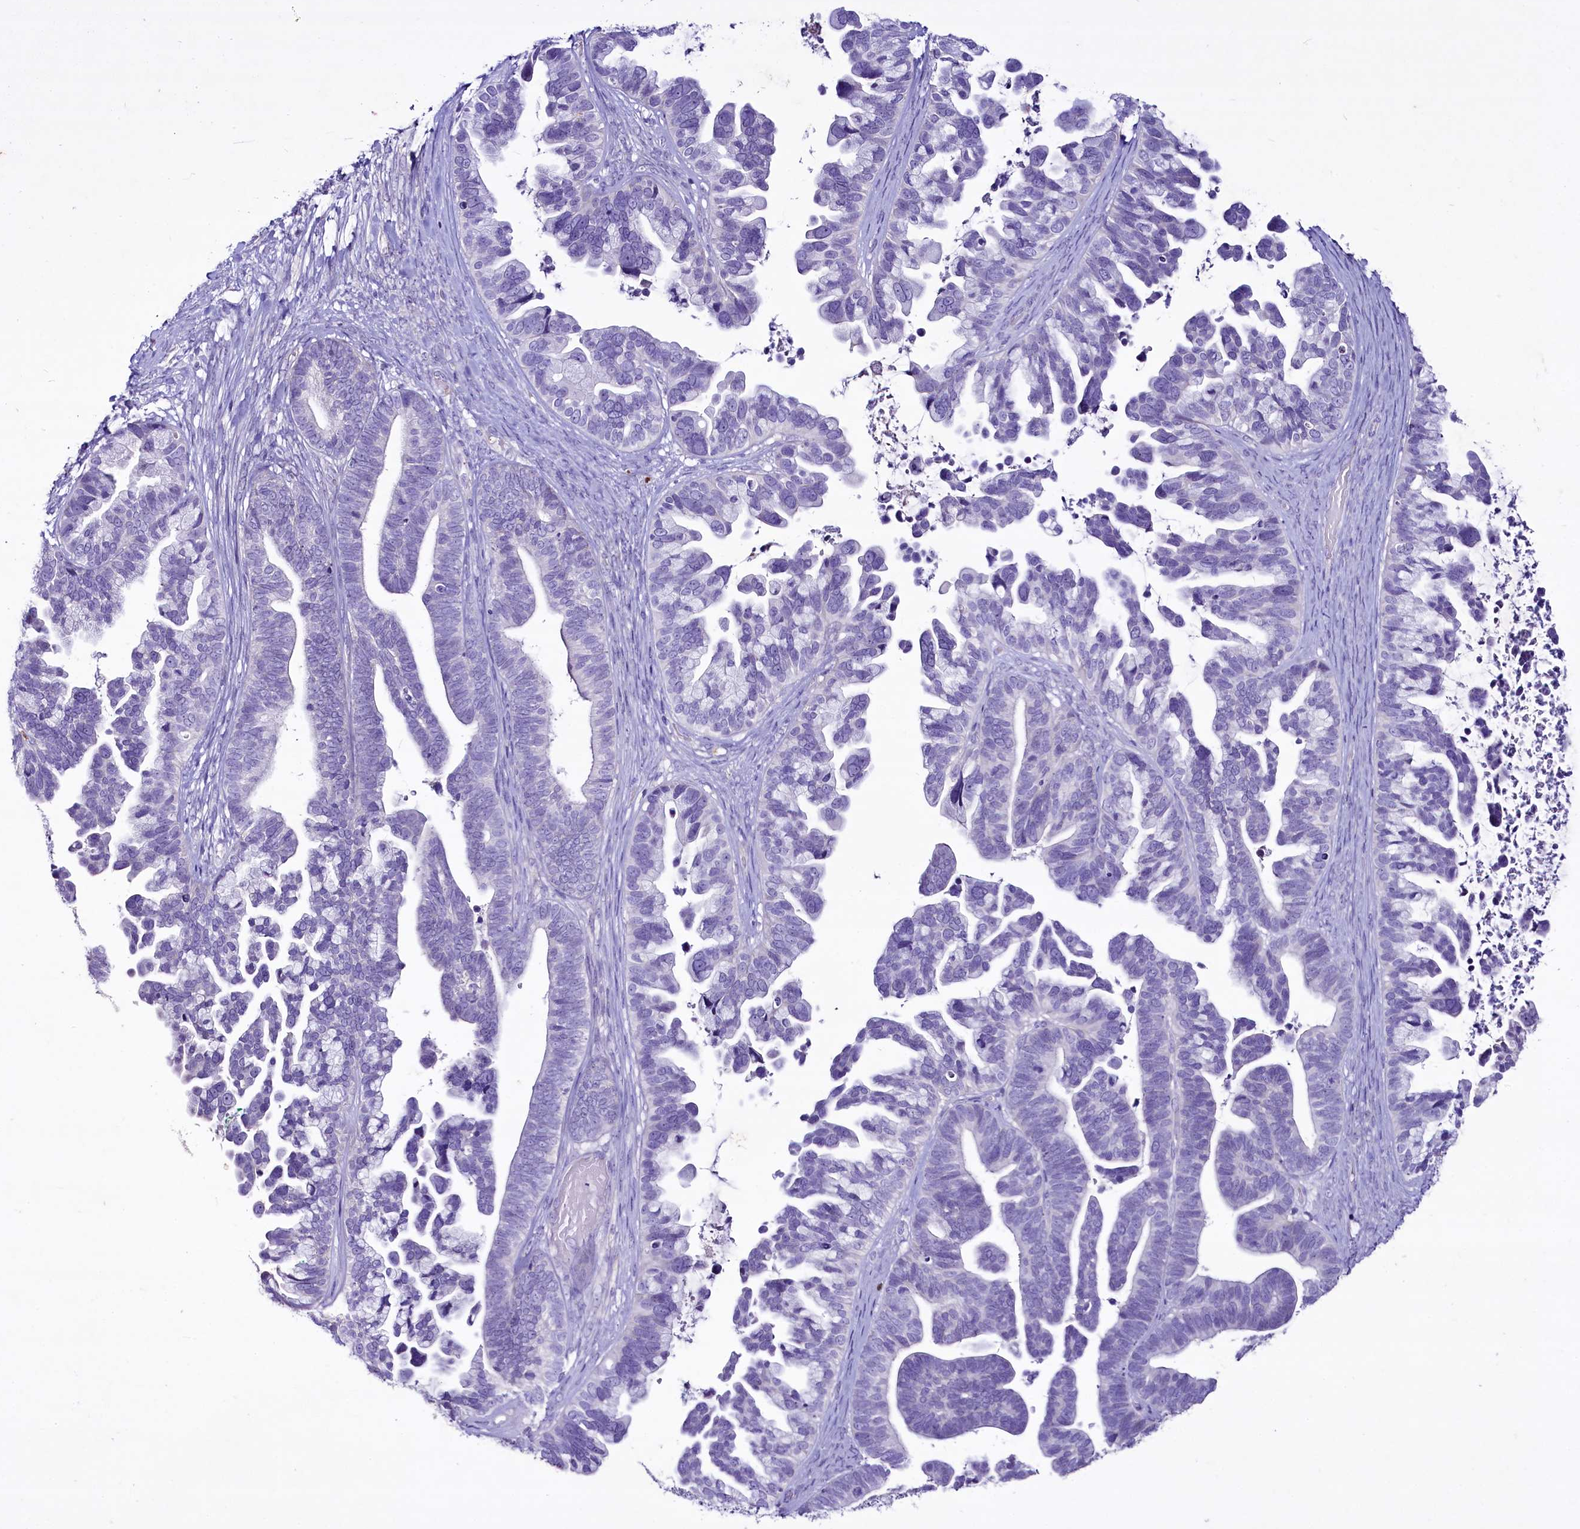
{"staining": {"intensity": "negative", "quantity": "none", "location": "none"}, "tissue": "ovarian cancer", "cell_type": "Tumor cells", "image_type": "cancer", "snomed": [{"axis": "morphology", "description": "Cystadenocarcinoma, serous, NOS"}, {"axis": "topography", "description": "Ovary"}], "caption": "Immunohistochemistry micrograph of human ovarian cancer stained for a protein (brown), which shows no positivity in tumor cells.", "gene": "FAM209B", "patient": {"sex": "female", "age": 56}}